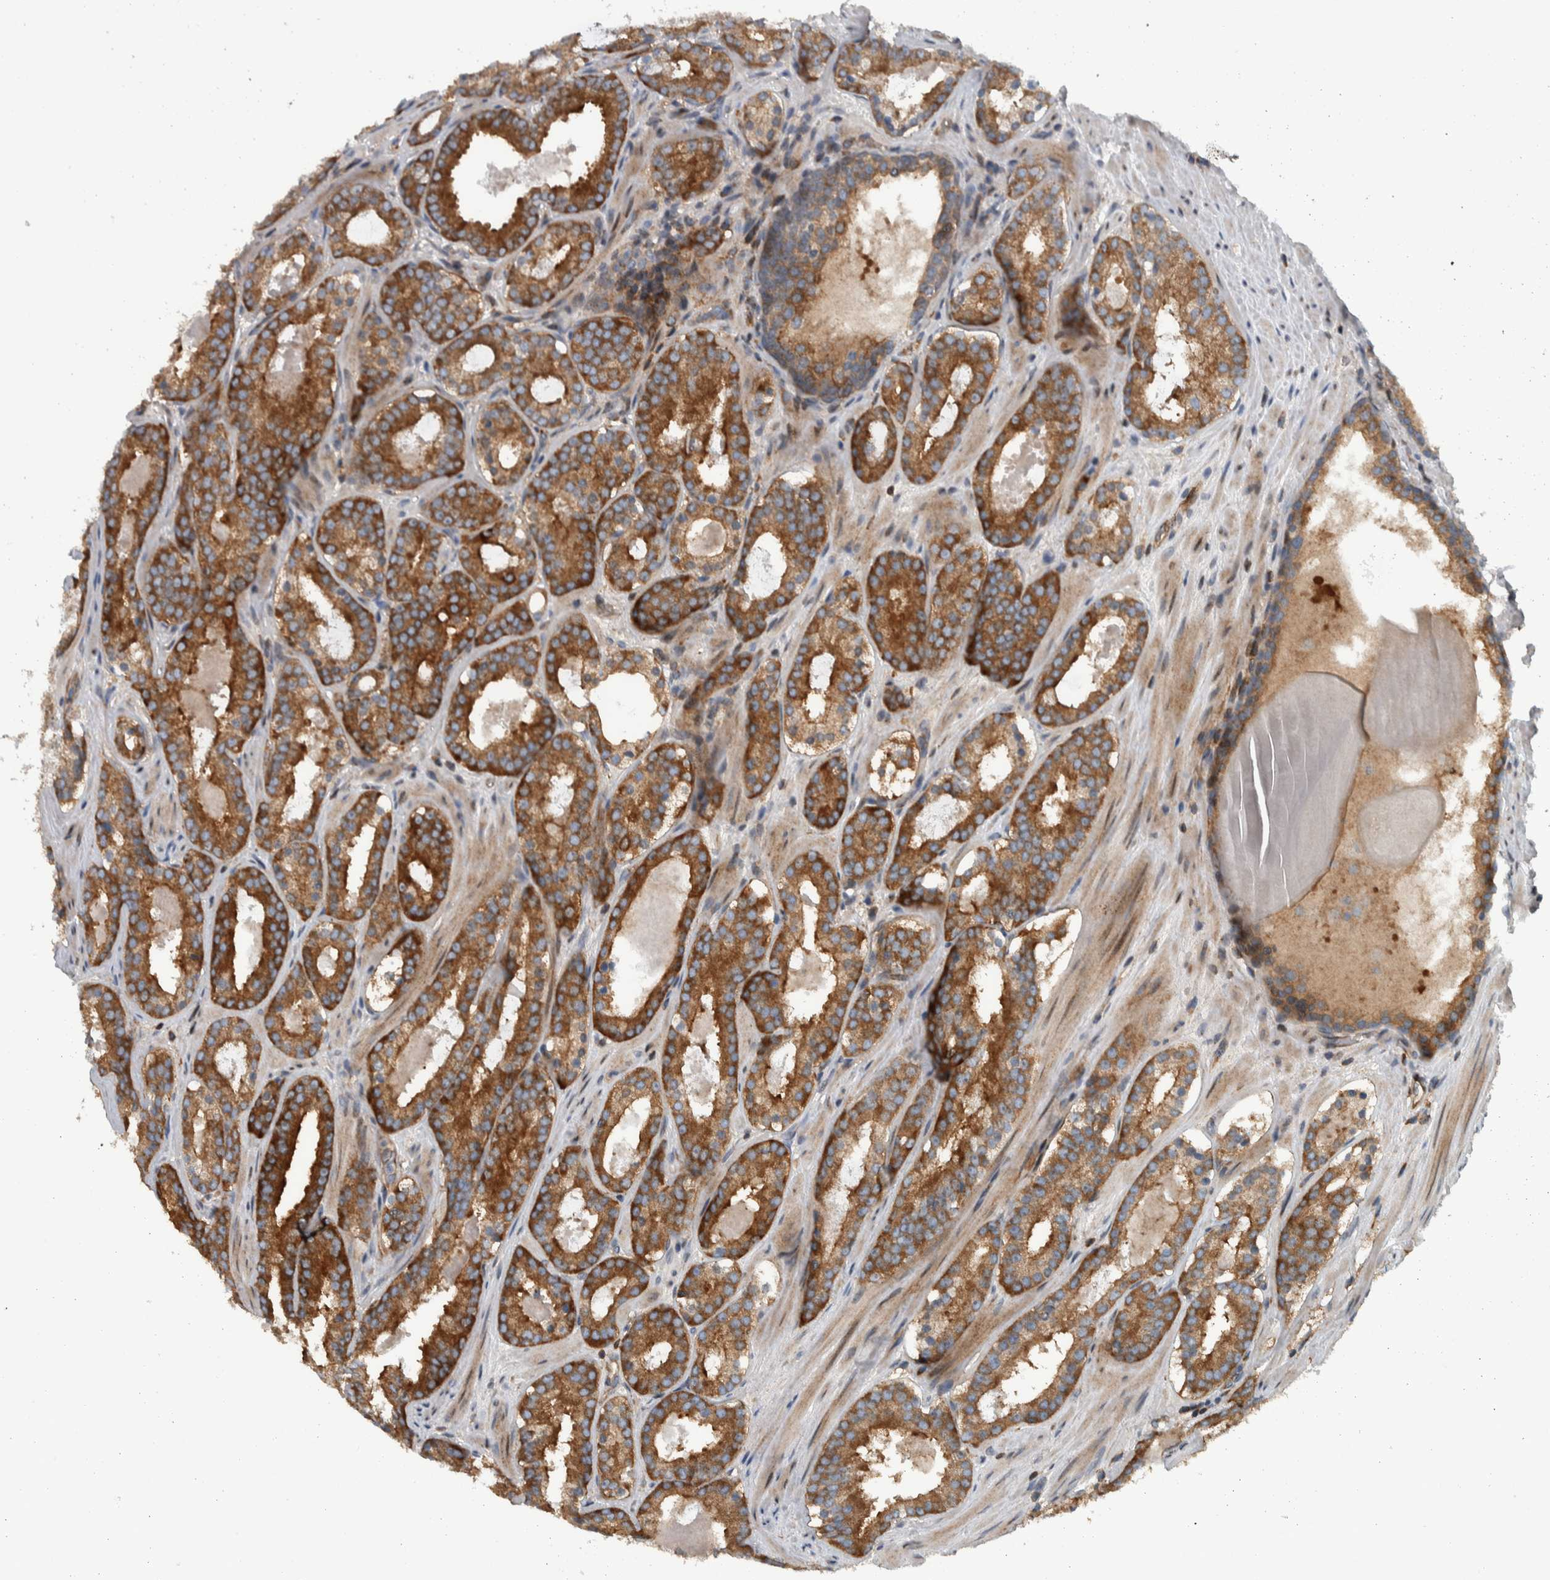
{"staining": {"intensity": "strong", "quantity": ">75%", "location": "cytoplasmic/membranous"}, "tissue": "prostate cancer", "cell_type": "Tumor cells", "image_type": "cancer", "snomed": [{"axis": "morphology", "description": "Adenocarcinoma, Low grade"}, {"axis": "topography", "description": "Prostate"}], "caption": "Protein staining exhibits strong cytoplasmic/membranous staining in about >75% of tumor cells in prostate cancer.", "gene": "BAIAP2L1", "patient": {"sex": "male", "age": 69}}